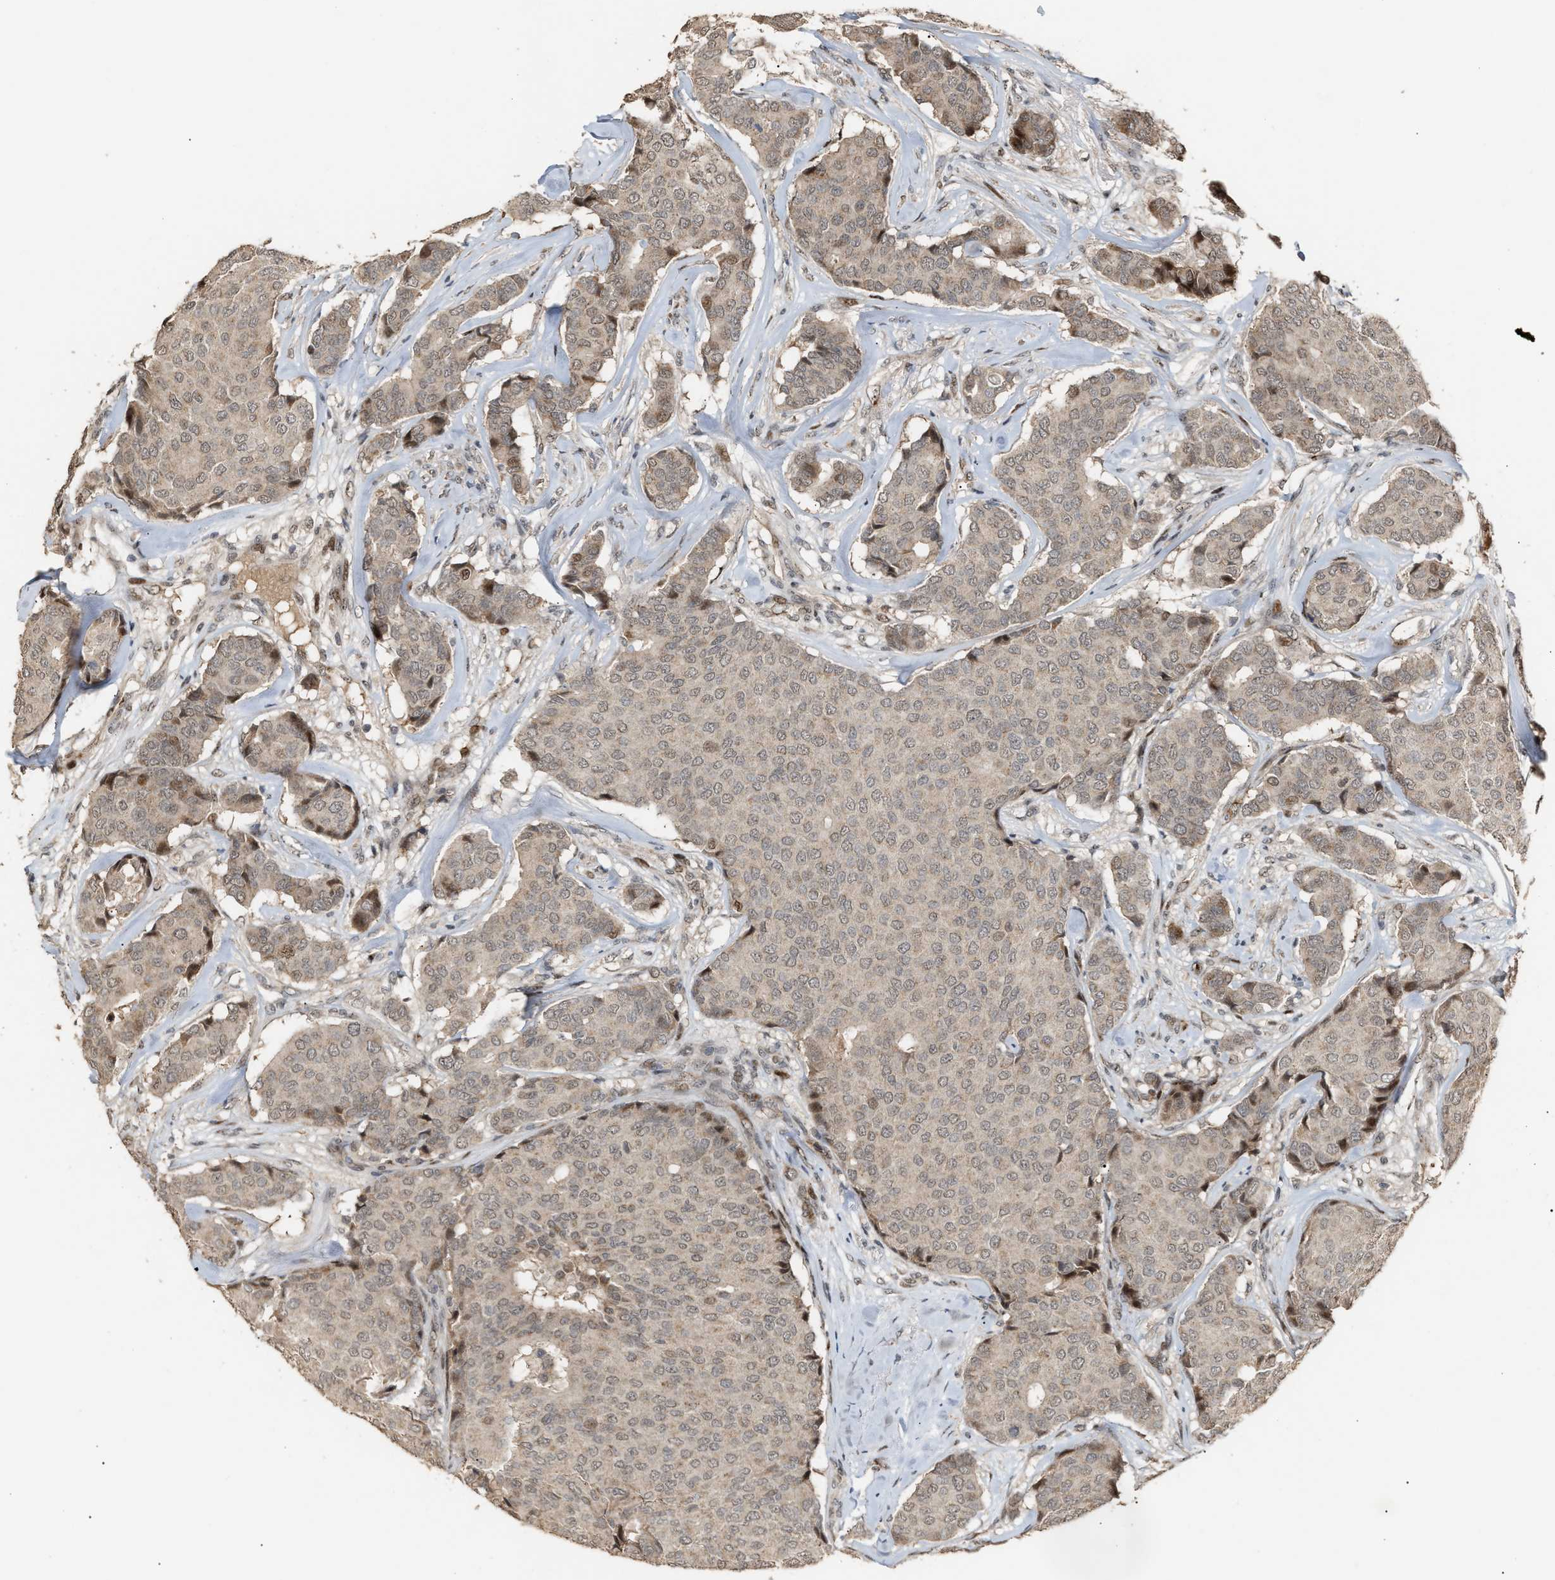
{"staining": {"intensity": "weak", "quantity": ">75%", "location": "cytoplasmic/membranous,nuclear"}, "tissue": "breast cancer", "cell_type": "Tumor cells", "image_type": "cancer", "snomed": [{"axis": "morphology", "description": "Duct carcinoma"}, {"axis": "topography", "description": "Breast"}], "caption": "A high-resolution image shows immunohistochemistry staining of breast cancer (intraductal carcinoma), which displays weak cytoplasmic/membranous and nuclear positivity in approximately >75% of tumor cells.", "gene": "ZFAND5", "patient": {"sex": "female", "age": 75}}